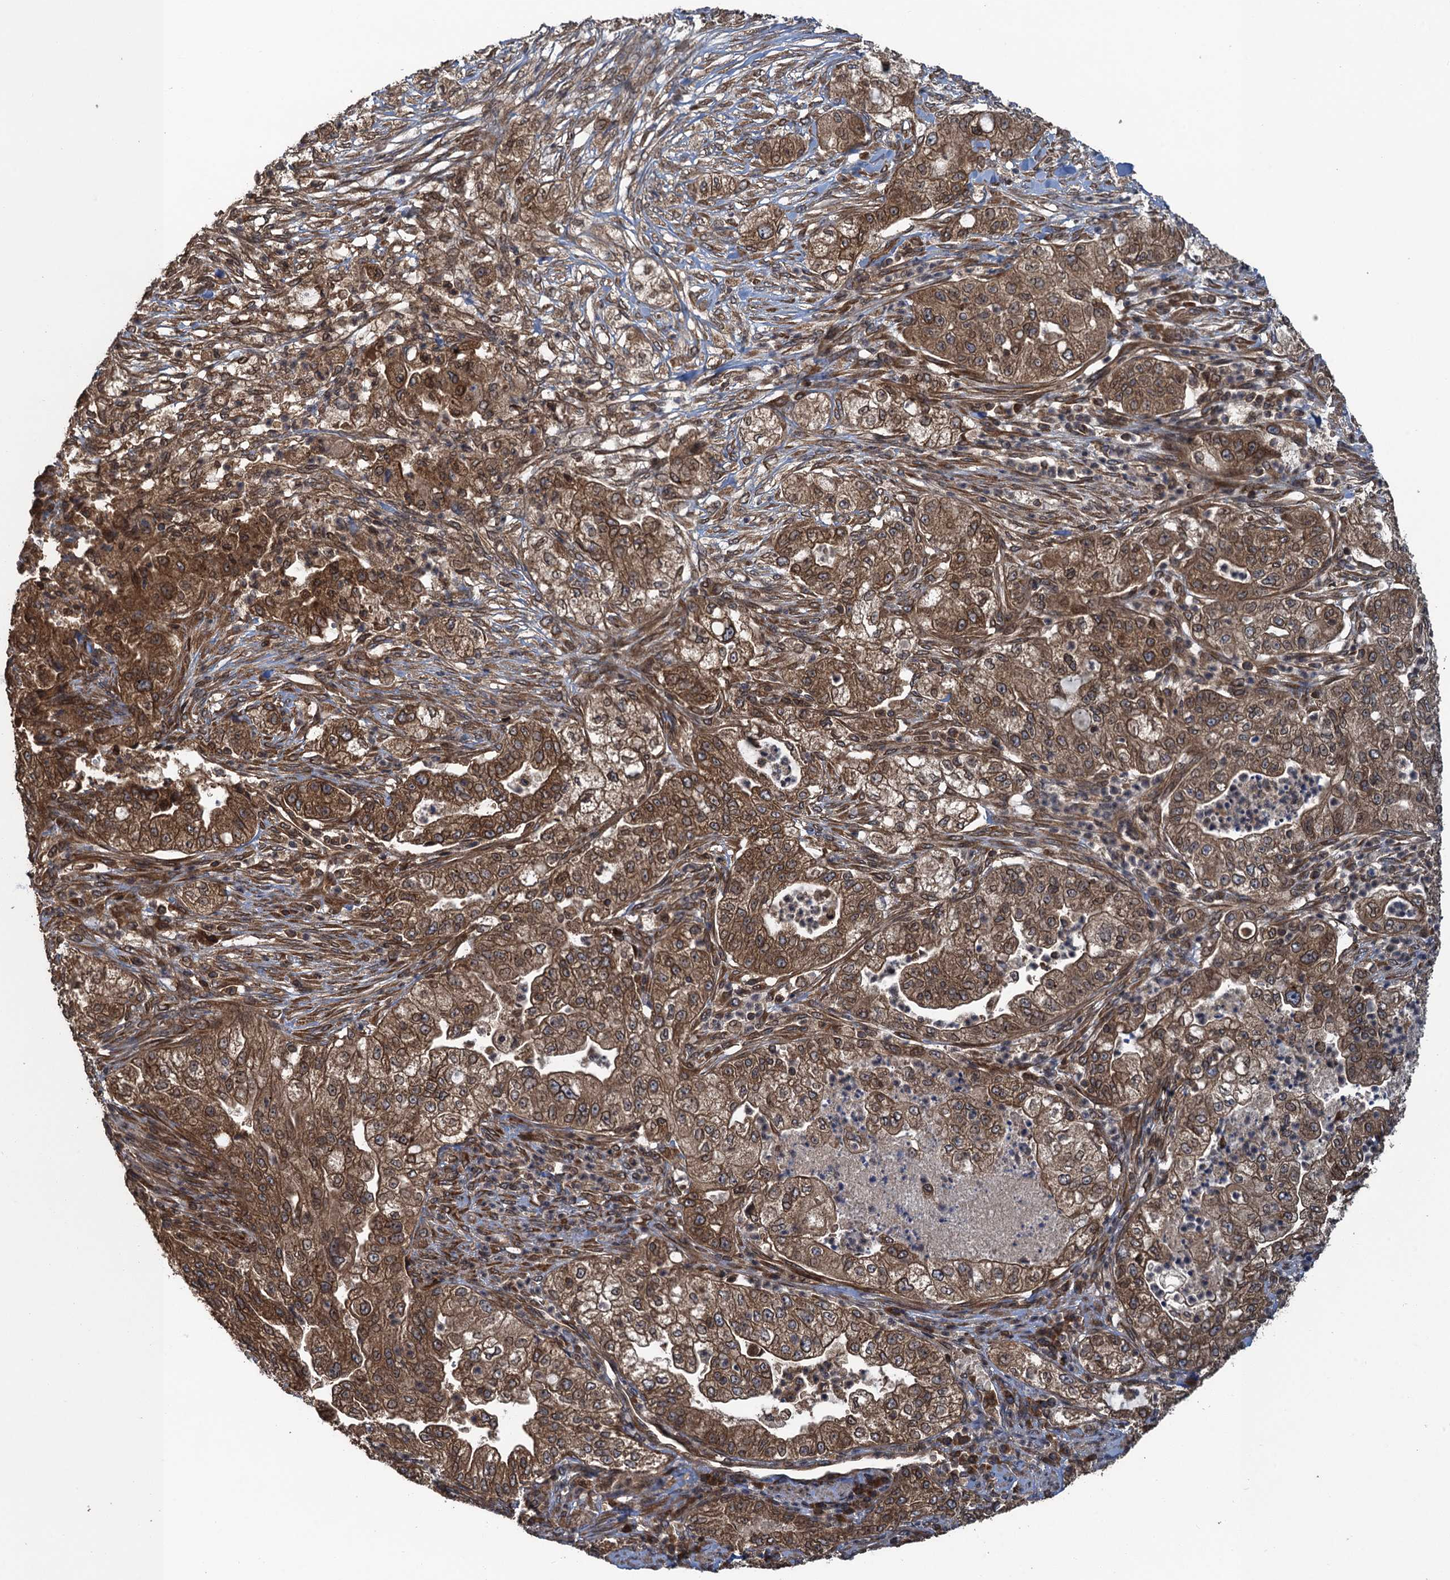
{"staining": {"intensity": "moderate", "quantity": ">75%", "location": "cytoplasmic/membranous,nuclear"}, "tissue": "pancreatic cancer", "cell_type": "Tumor cells", "image_type": "cancer", "snomed": [{"axis": "morphology", "description": "Adenocarcinoma, NOS"}, {"axis": "topography", "description": "Pancreas"}], "caption": "Immunohistochemistry of pancreatic cancer (adenocarcinoma) exhibits medium levels of moderate cytoplasmic/membranous and nuclear expression in about >75% of tumor cells.", "gene": "GLE1", "patient": {"sex": "female", "age": 78}}